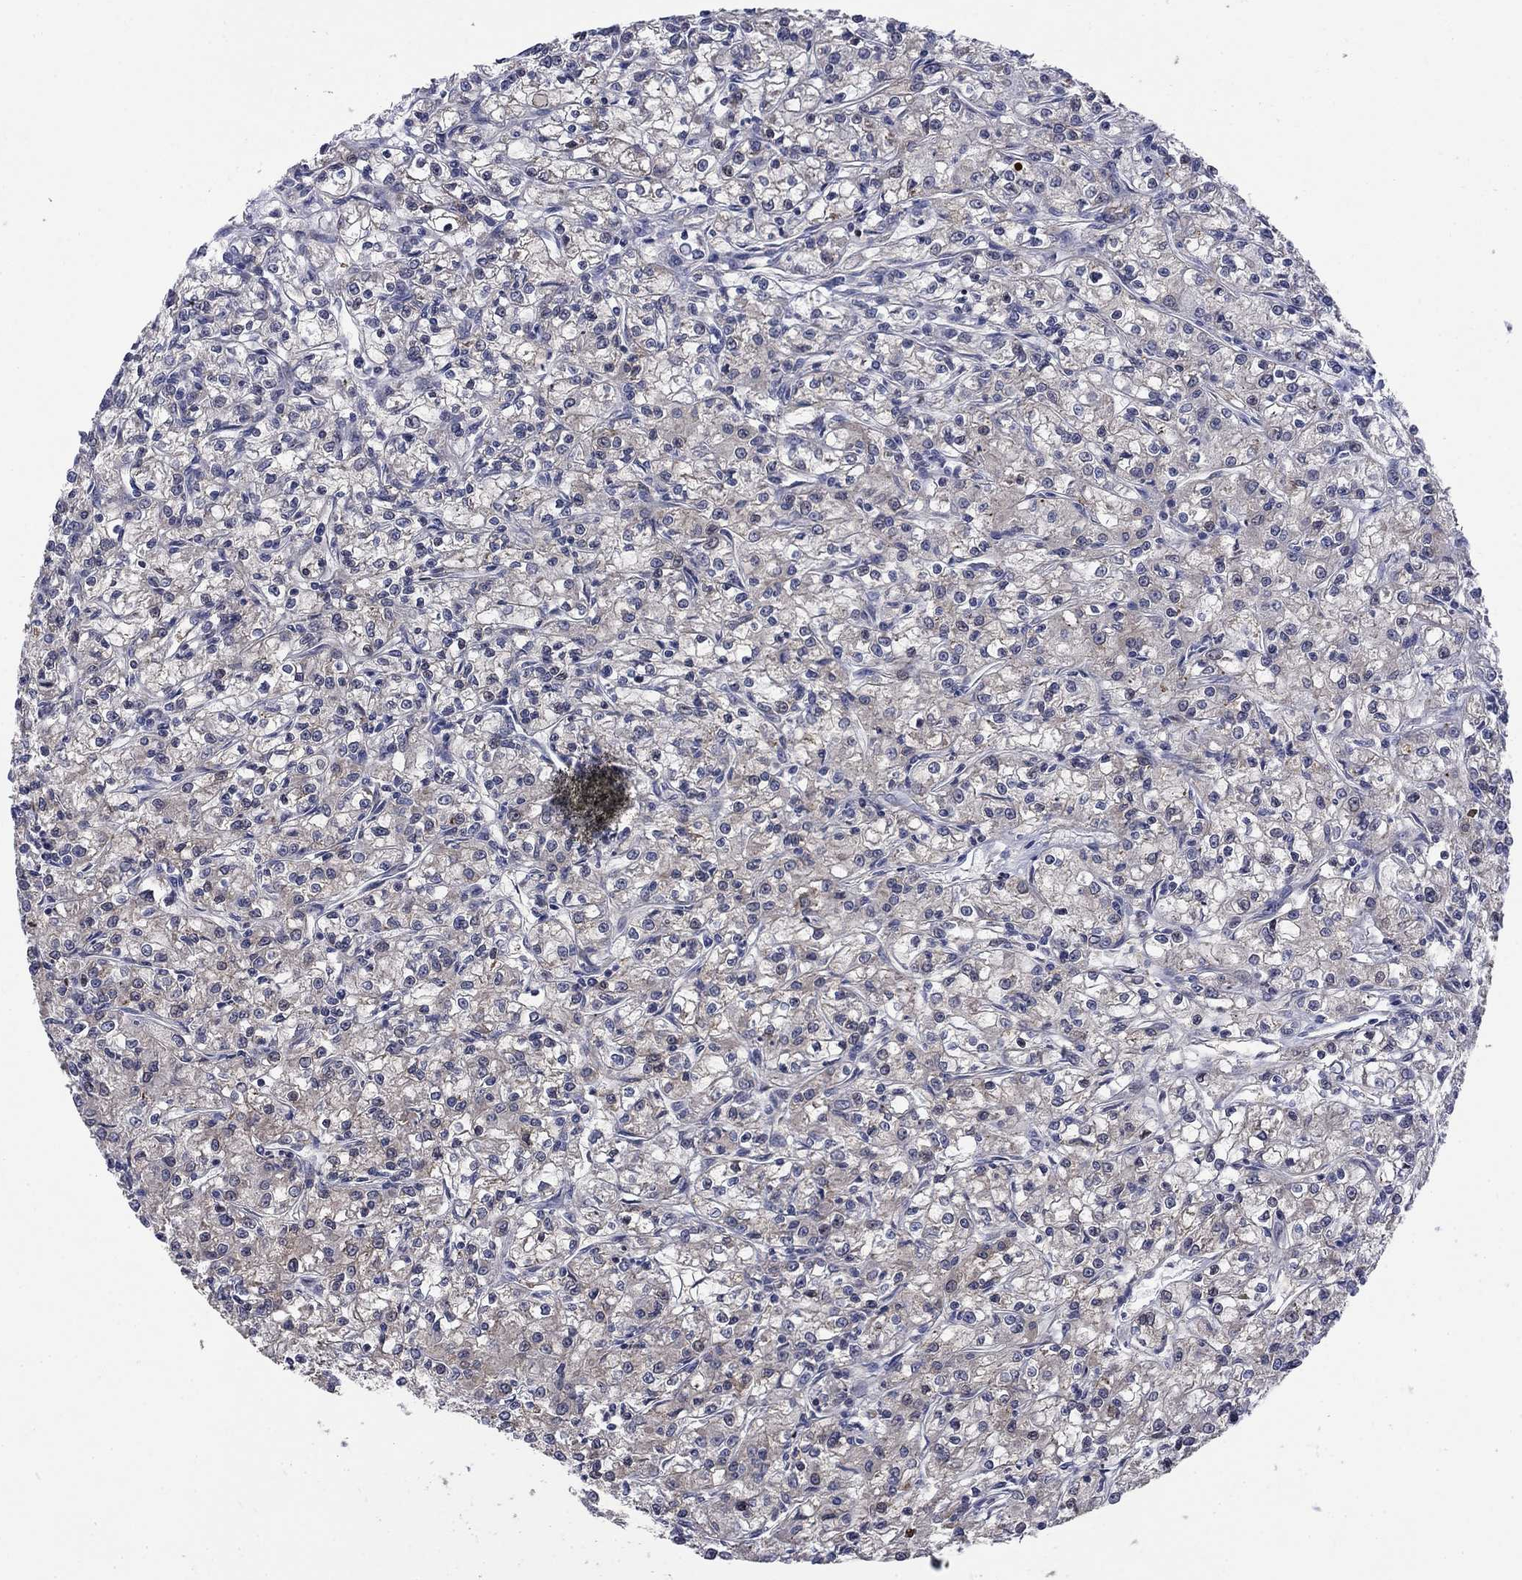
{"staining": {"intensity": "negative", "quantity": "none", "location": "none"}, "tissue": "renal cancer", "cell_type": "Tumor cells", "image_type": "cancer", "snomed": [{"axis": "morphology", "description": "Adenocarcinoma, NOS"}, {"axis": "topography", "description": "Kidney"}], "caption": "DAB immunohistochemical staining of human renal cancer shows no significant expression in tumor cells.", "gene": "PDZD2", "patient": {"sex": "female", "age": 59}}